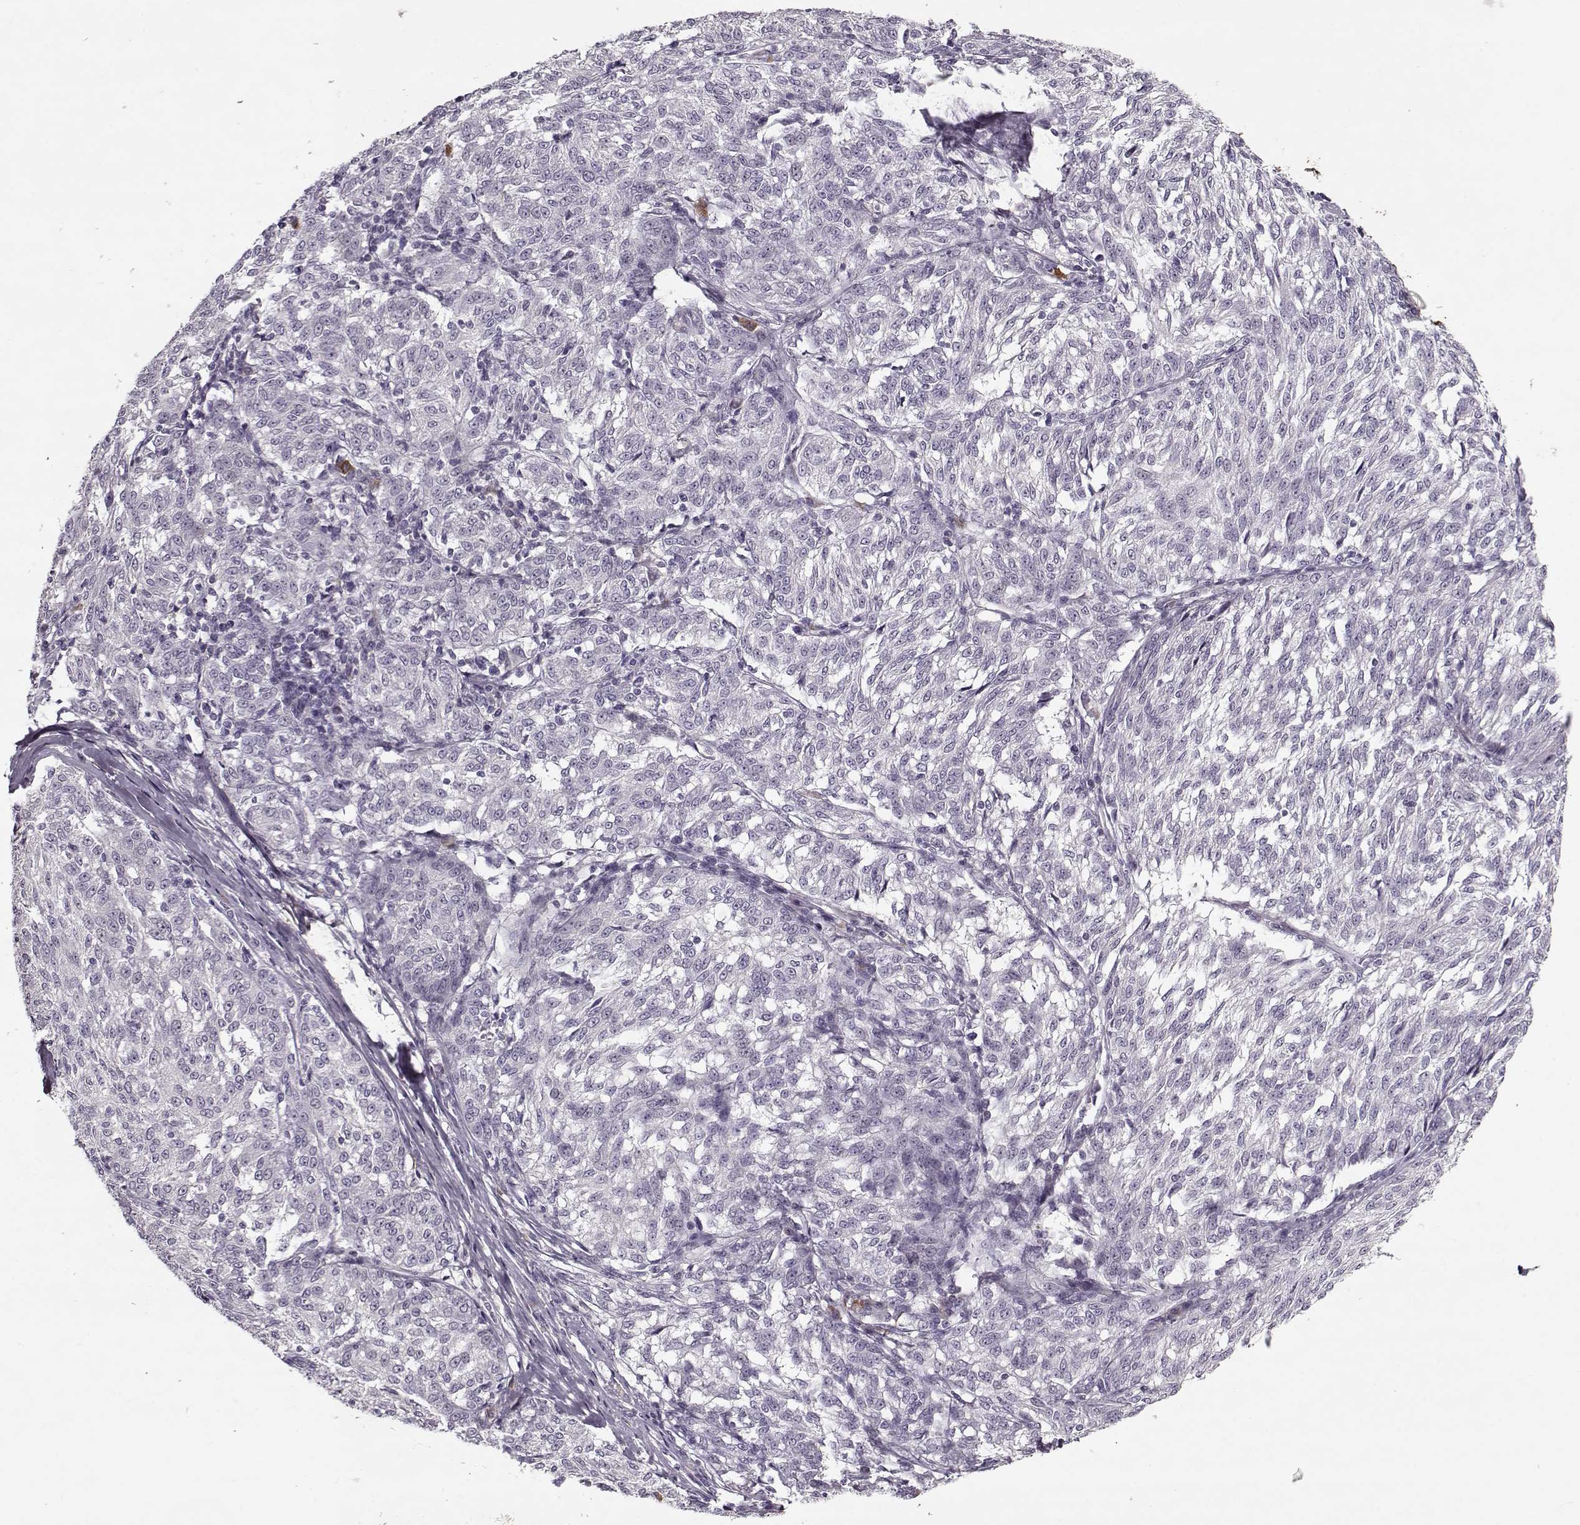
{"staining": {"intensity": "negative", "quantity": "none", "location": "none"}, "tissue": "melanoma", "cell_type": "Tumor cells", "image_type": "cancer", "snomed": [{"axis": "morphology", "description": "Malignant melanoma, NOS"}, {"axis": "topography", "description": "Skin"}], "caption": "Tumor cells are negative for protein expression in human melanoma.", "gene": "KRT9", "patient": {"sex": "female", "age": 72}}